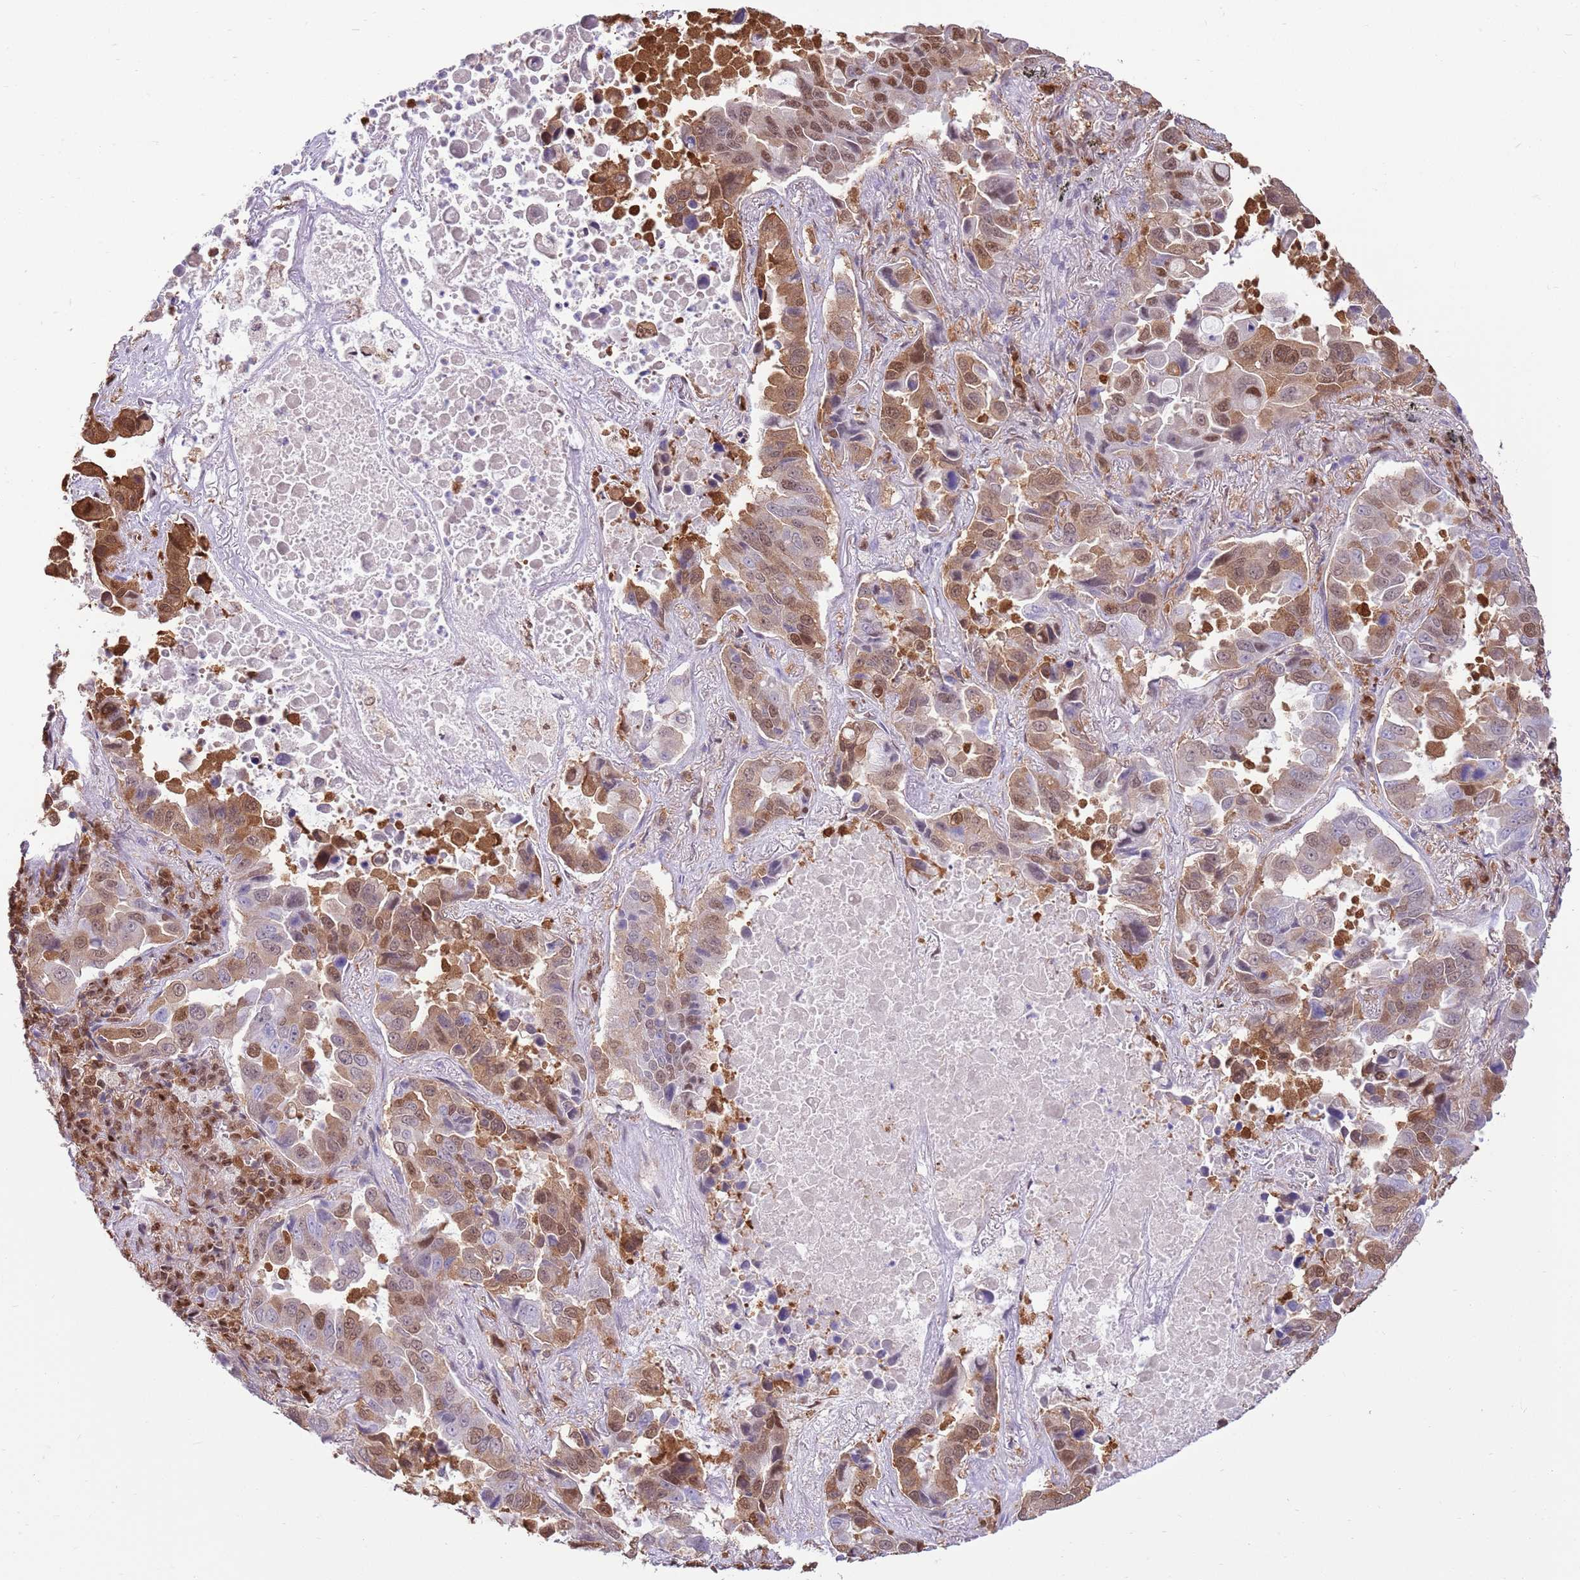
{"staining": {"intensity": "moderate", "quantity": ">75%", "location": "cytoplasmic/membranous,nuclear"}, "tissue": "lung cancer", "cell_type": "Tumor cells", "image_type": "cancer", "snomed": [{"axis": "morphology", "description": "Adenocarcinoma, NOS"}, {"axis": "topography", "description": "Lung"}], "caption": "Lung adenocarcinoma stained with IHC displays moderate cytoplasmic/membranous and nuclear staining in about >75% of tumor cells.", "gene": "NSFL1C", "patient": {"sex": "male", "age": 64}}